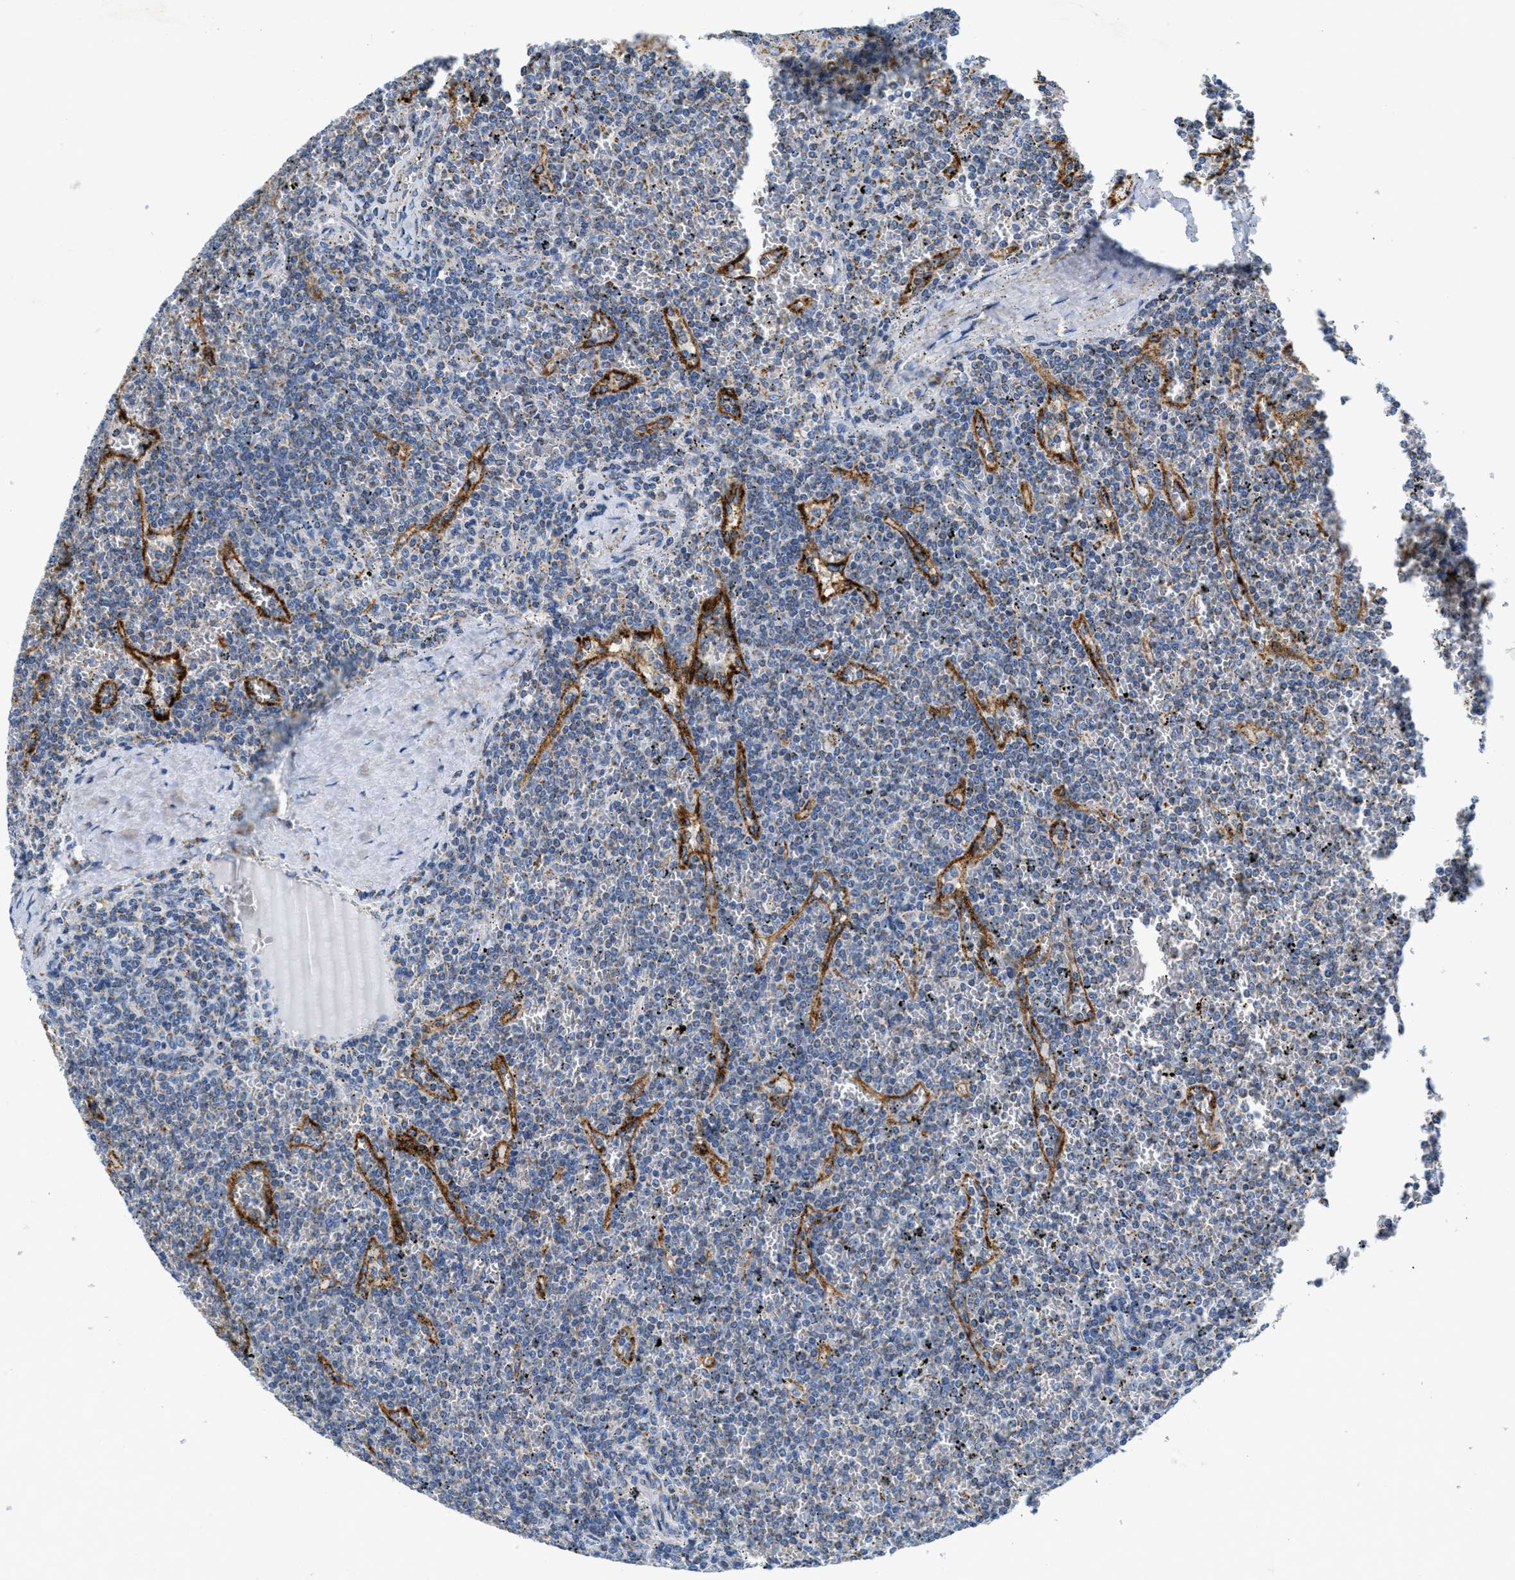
{"staining": {"intensity": "weak", "quantity": "<25%", "location": "cytoplasmic/membranous"}, "tissue": "lymphoma", "cell_type": "Tumor cells", "image_type": "cancer", "snomed": [{"axis": "morphology", "description": "Malignant lymphoma, non-Hodgkin's type, Low grade"}, {"axis": "topography", "description": "Spleen"}], "caption": "Protein analysis of lymphoma exhibits no significant positivity in tumor cells.", "gene": "KCNJ5", "patient": {"sex": "female", "age": 19}}